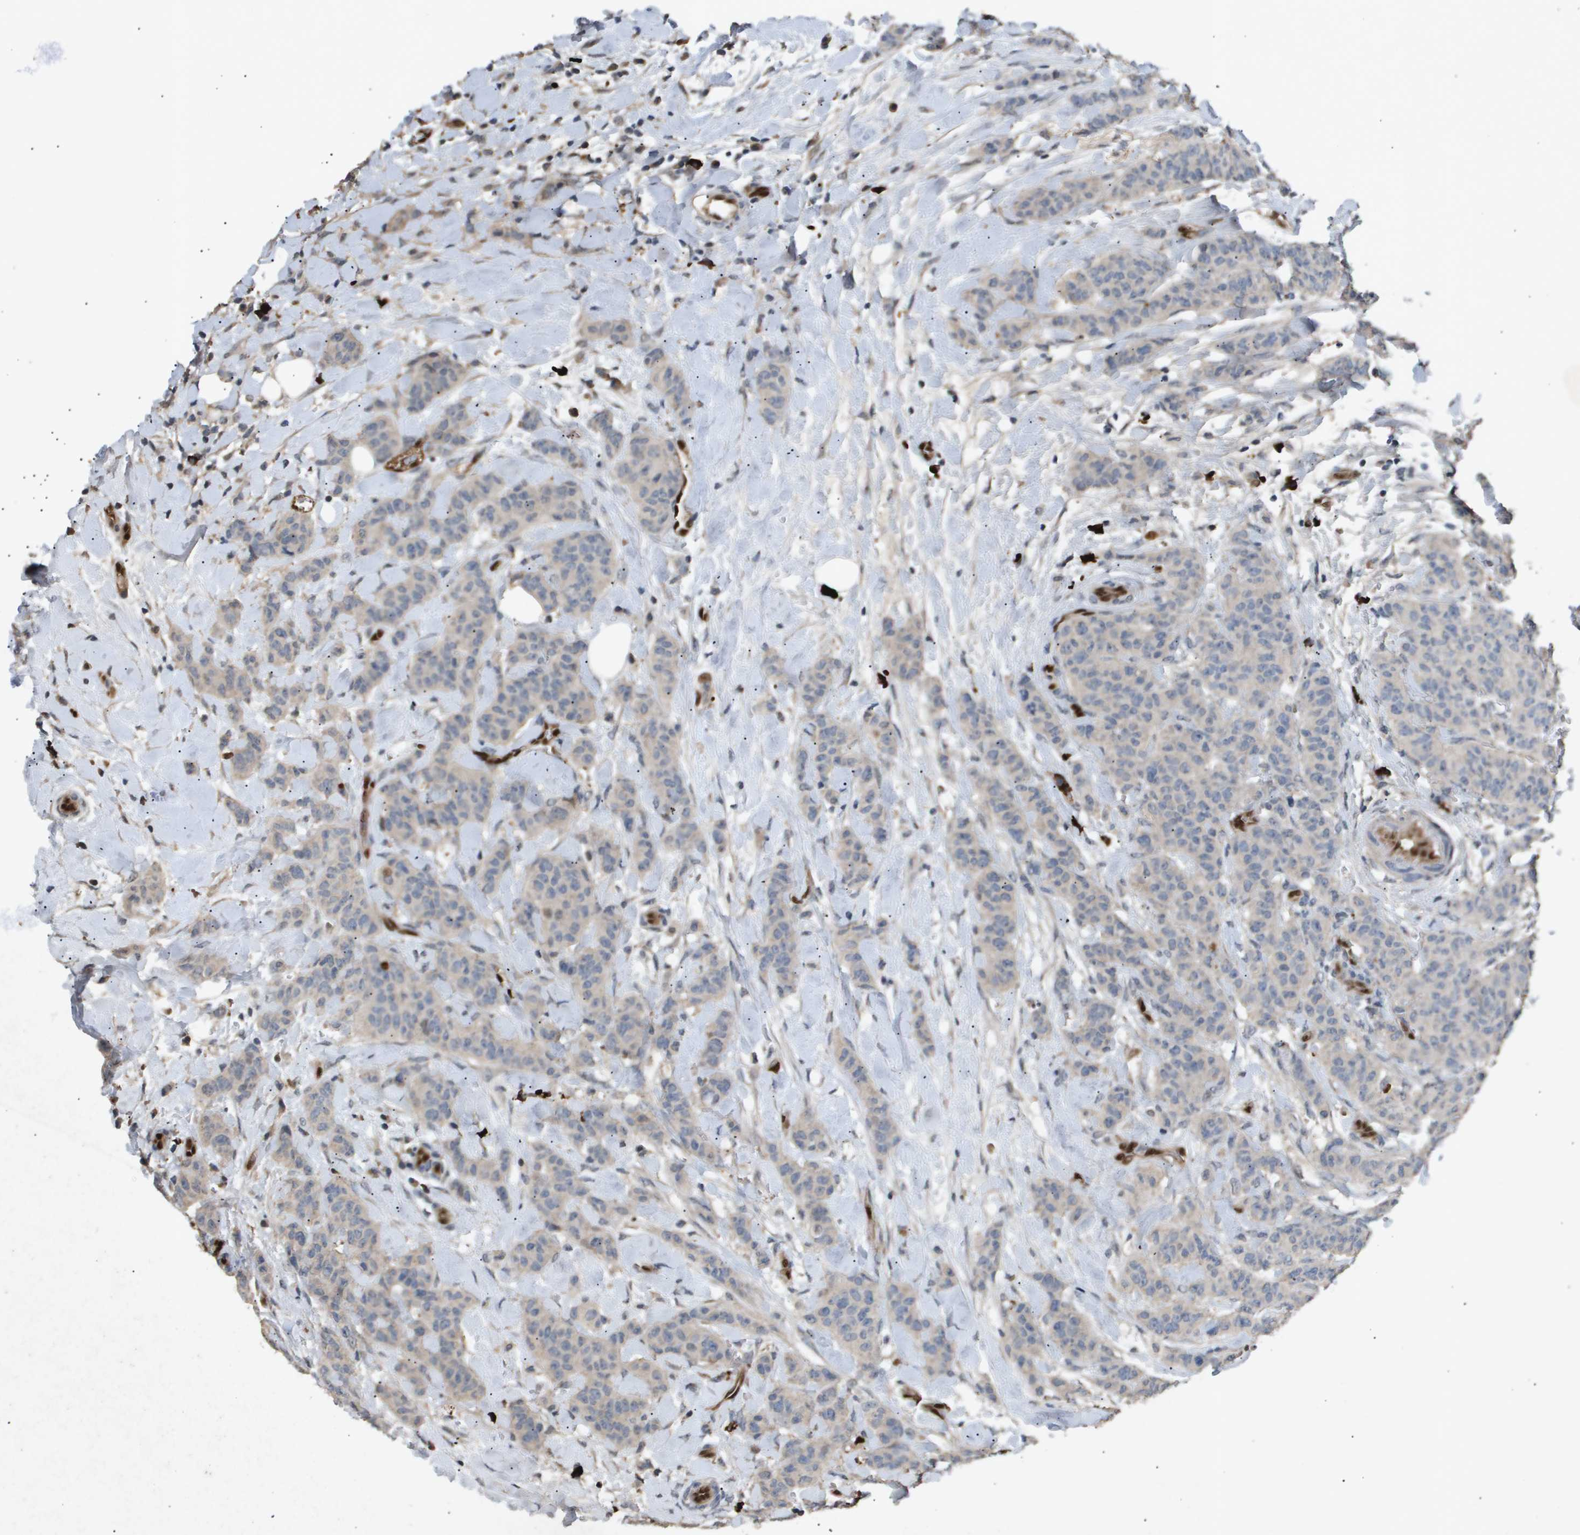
{"staining": {"intensity": "weak", "quantity": "<25%", "location": "cytoplasmic/membranous"}, "tissue": "breast cancer", "cell_type": "Tumor cells", "image_type": "cancer", "snomed": [{"axis": "morphology", "description": "Normal tissue, NOS"}, {"axis": "morphology", "description": "Duct carcinoma"}, {"axis": "topography", "description": "Breast"}], "caption": "DAB immunohistochemical staining of invasive ductal carcinoma (breast) reveals no significant positivity in tumor cells.", "gene": "ERG", "patient": {"sex": "female", "age": 40}}